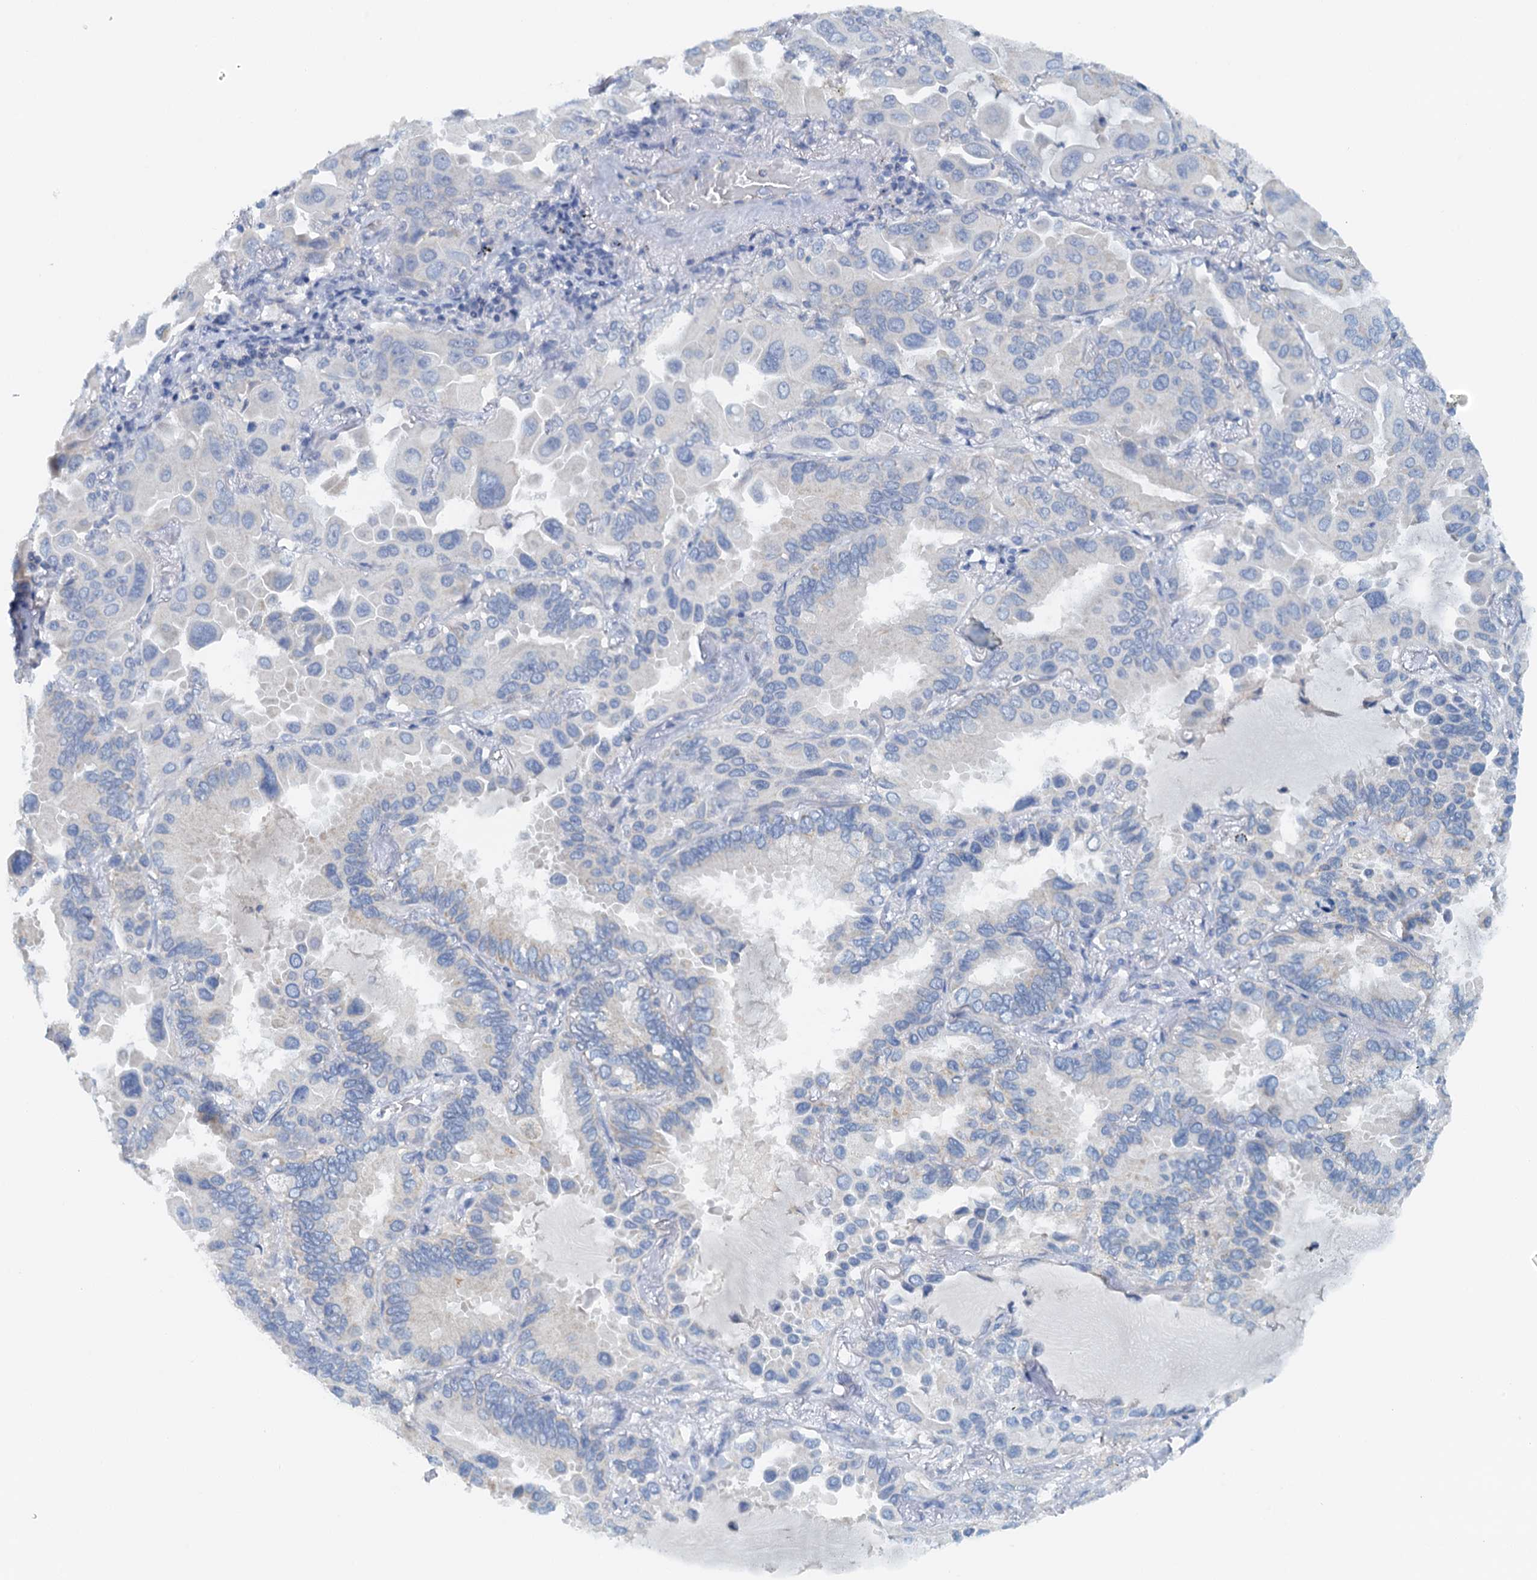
{"staining": {"intensity": "negative", "quantity": "none", "location": "none"}, "tissue": "lung cancer", "cell_type": "Tumor cells", "image_type": "cancer", "snomed": [{"axis": "morphology", "description": "Adenocarcinoma, NOS"}, {"axis": "topography", "description": "Lung"}], "caption": "IHC micrograph of human lung cancer stained for a protein (brown), which demonstrates no staining in tumor cells.", "gene": "DTD1", "patient": {"sex": "male", "age": 64}}